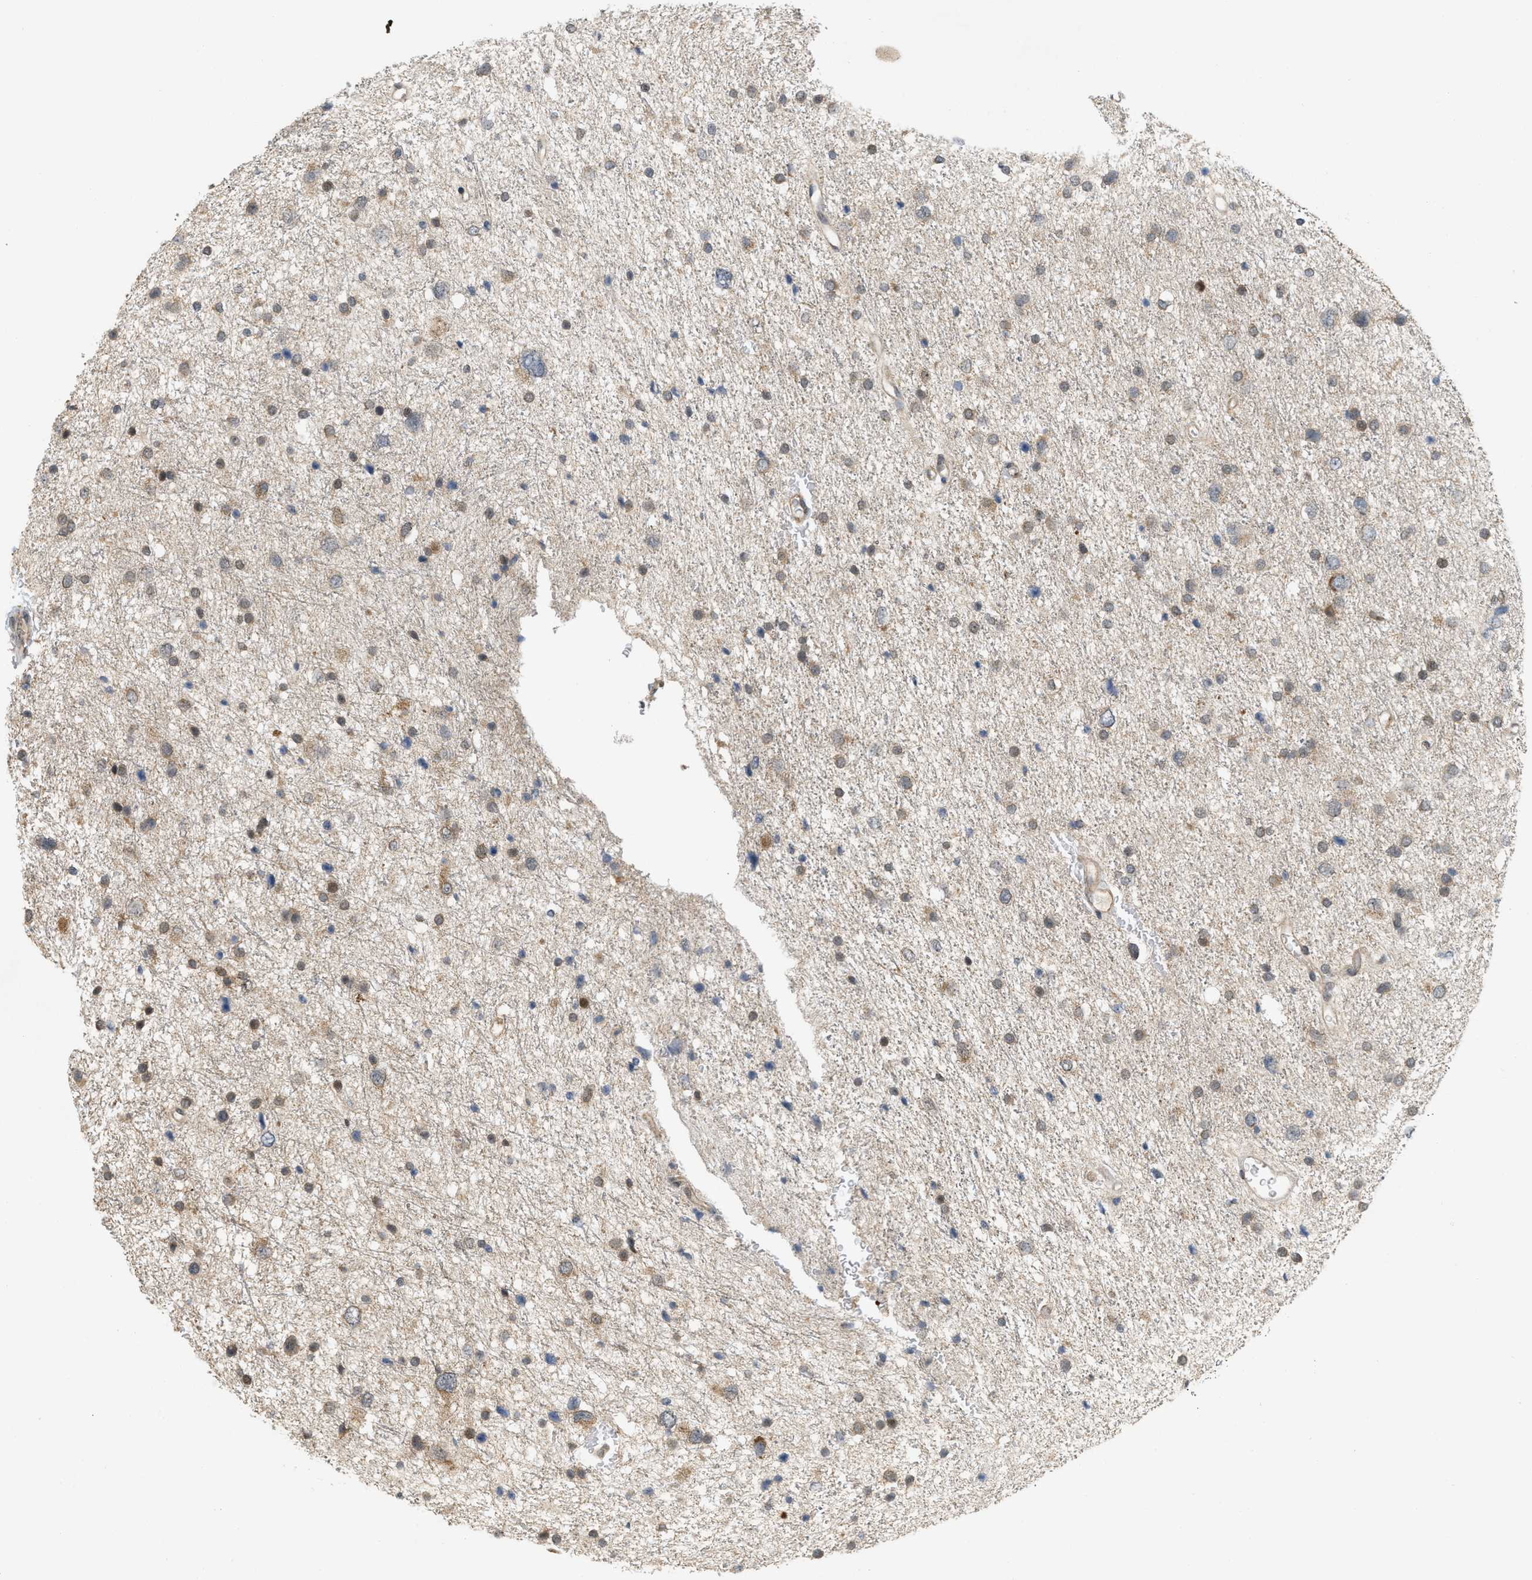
{"staining": {"intensity": "weak", "quantity": "25%-75%", "location": "cytoplasmic/membranous,nuclear"}, "tissue": "glioma", "cell_type": "Tumor cells", "image_type": "cancer", "snomed": [{"axis": "morphology", "description": "Glioma, malignant, Low grade"}, {"axis": "topography", "description": "Brain"}], "caption": "Weak cytoplasmic/membranous and nuclear expression for a protein is appreciated in about 25%-75% of tumor cells of glioma using immunohistochemistry (IHC).", "gene": "PRKD1", "patient": {"sex": "female", "age": 37}}